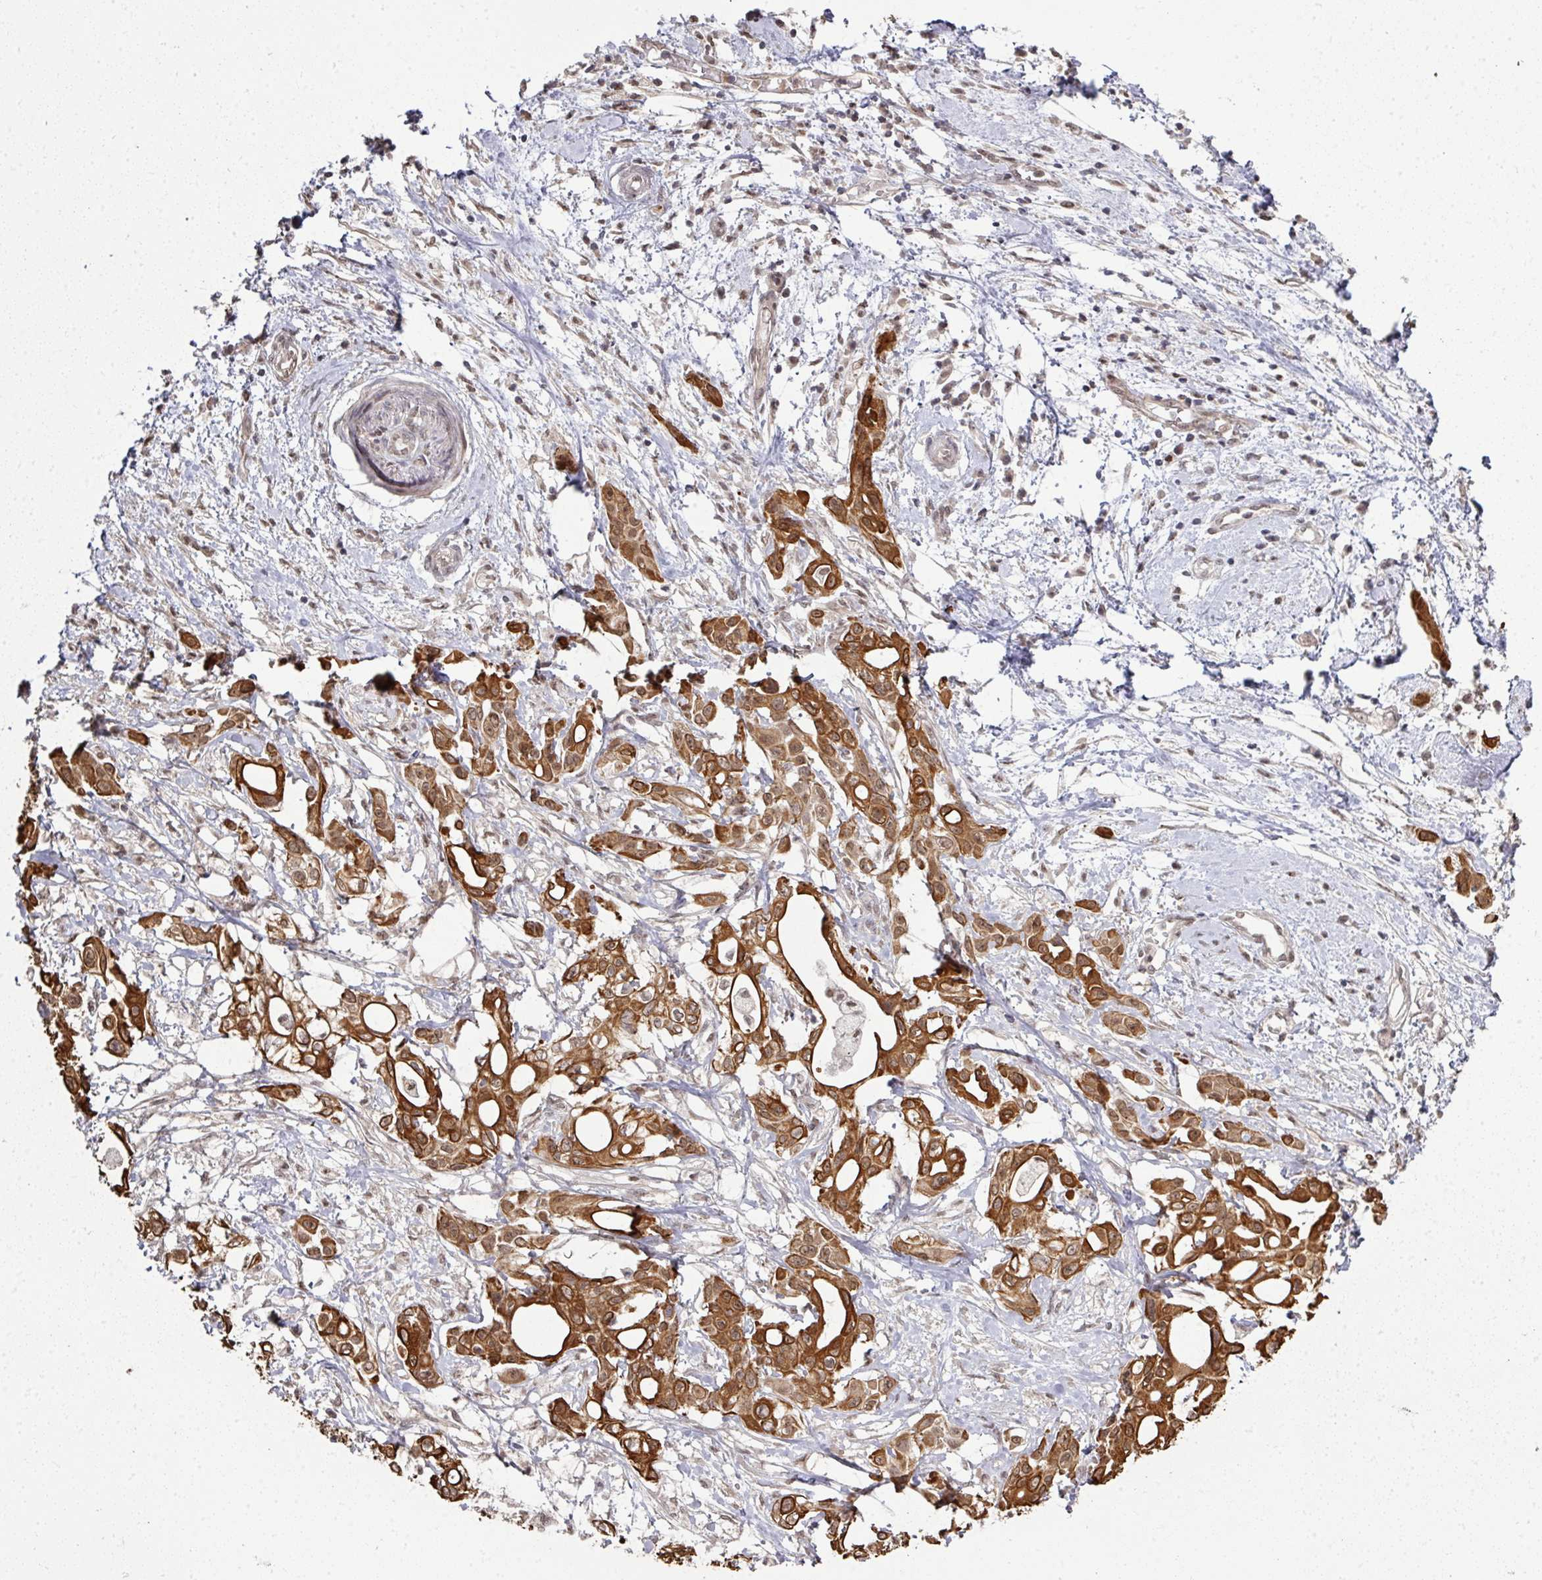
{"staining": {"intensity": "strong", "quantity": ">75%", "location": "cytoplasmic/membranous,nuclear"}, "tissue": "pancreatic cancer", "cell_type": "Tumor cells", "image_type": "cancer", "snomed": [{"axis": "morphology", "description": "Adenocarcinoma, NOS"}, {"axis": "topography", "description": "Pancreas"}], "caption": "Immunohistochemistry (IHC) (DAB (3,3'-diaminobenzidine)) staining of human pancreatic cancer (adenocarcinoma) shows strong cytoplasmic/membranous and nuclear protein expression in about >75% of tumor cells. The staining was performed using DAB (3,3'-diaminobenzidine) to visualize the protein expression in brown, while the nuclei were stained in blue with hematoxylin (Magnification: 20x).", "gene": "GTF2H3", "patient": {"sex": "female", "age": 68}}